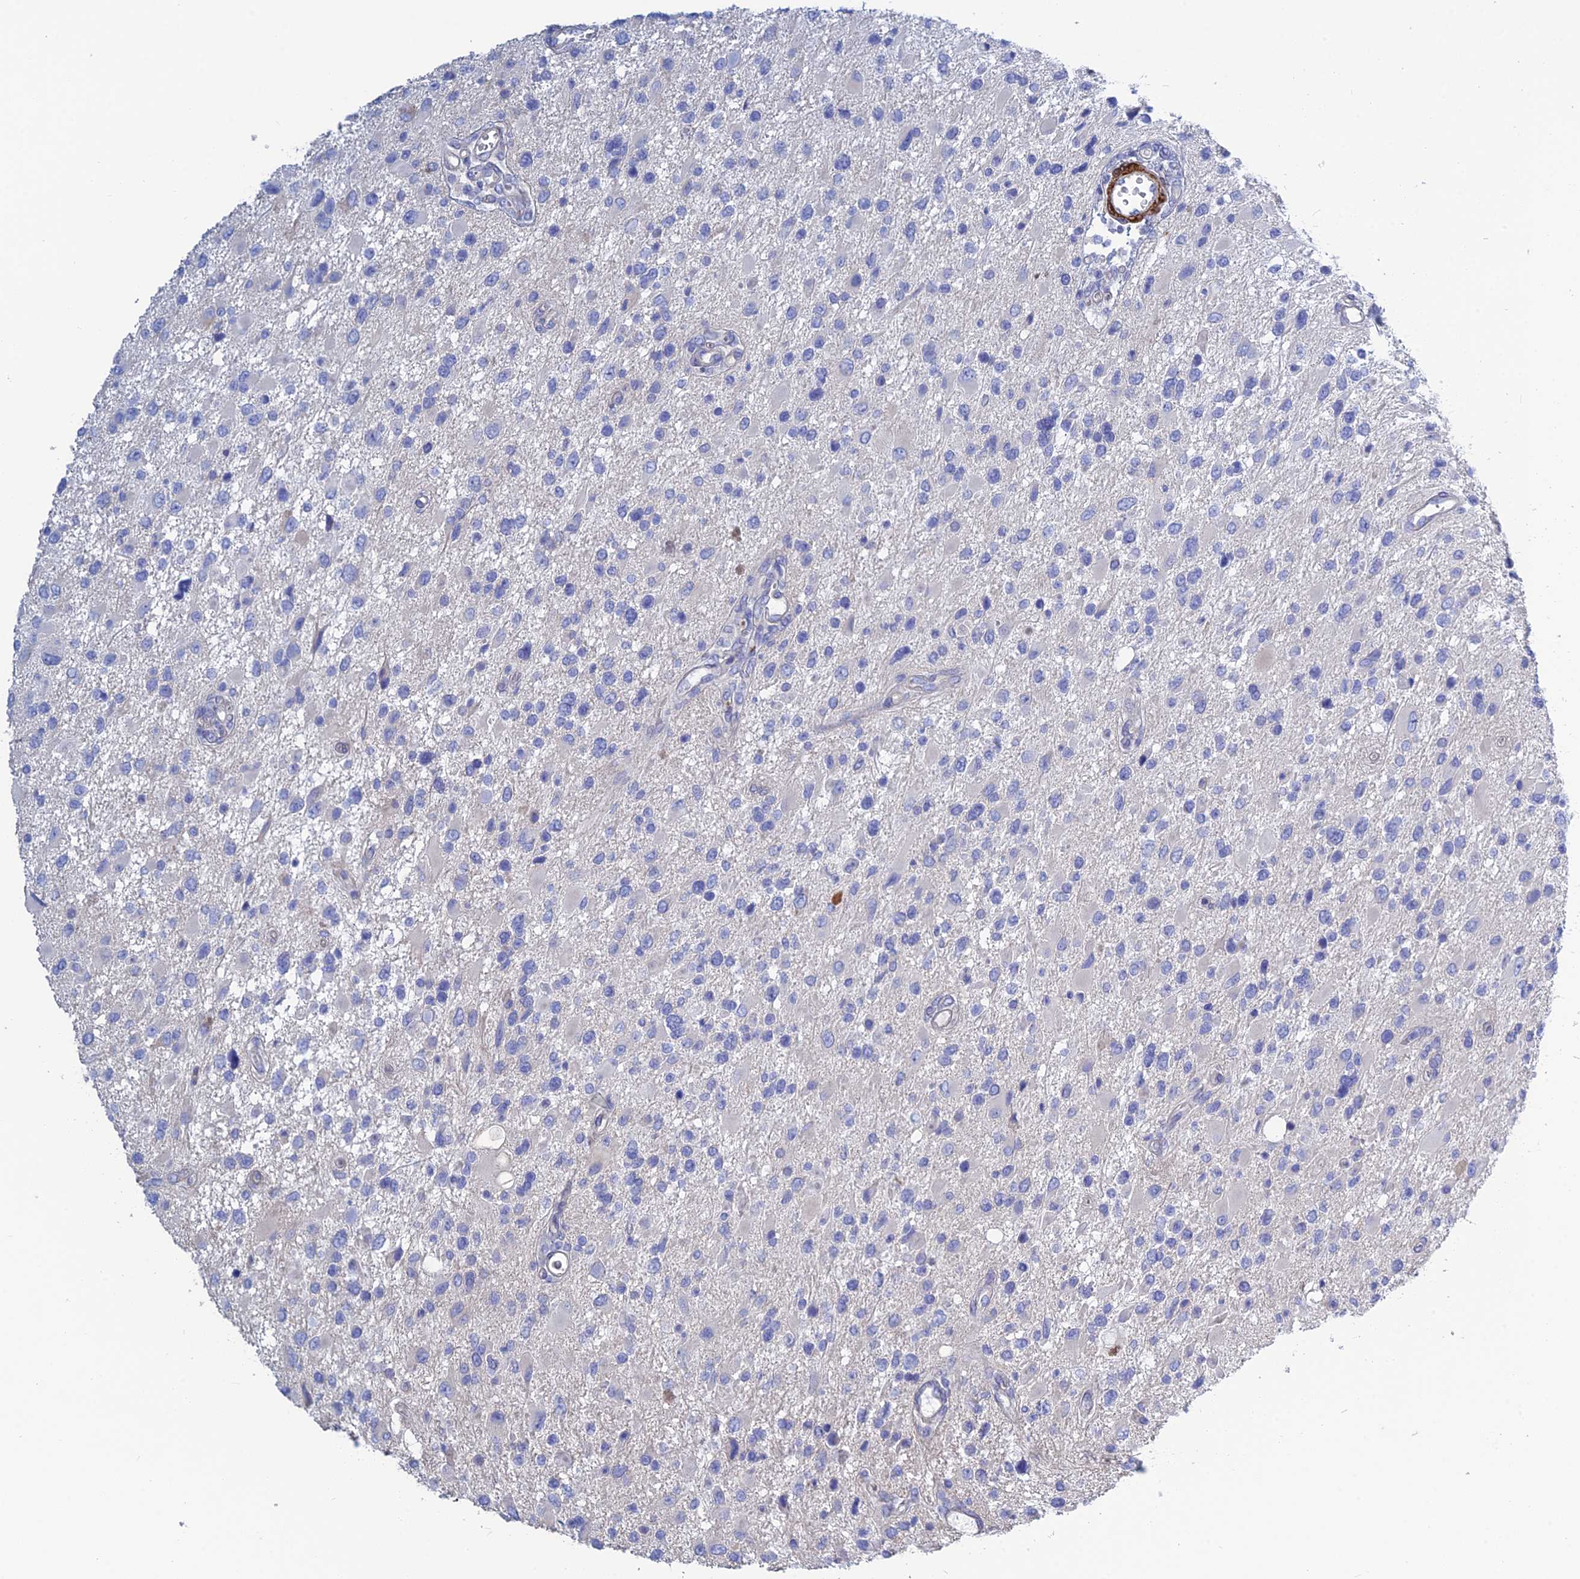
{"staining": {"intensity": "negative", "quantity": "none", "location": "none"}, "tissue": "glioma", "cell_type": "Tumor cells", "image_type": "cancer", "snomed": [{"axis": "morphology", "description": "Glioma, malignant, High grade"}, {"axis": "topography", "description": "Brain"}], "caption": "This is an IHC image of human glioma. There is no staining in tumor cells.", "gene": "PCDHA8", "patient": {"sex": "male", "age": 53}}